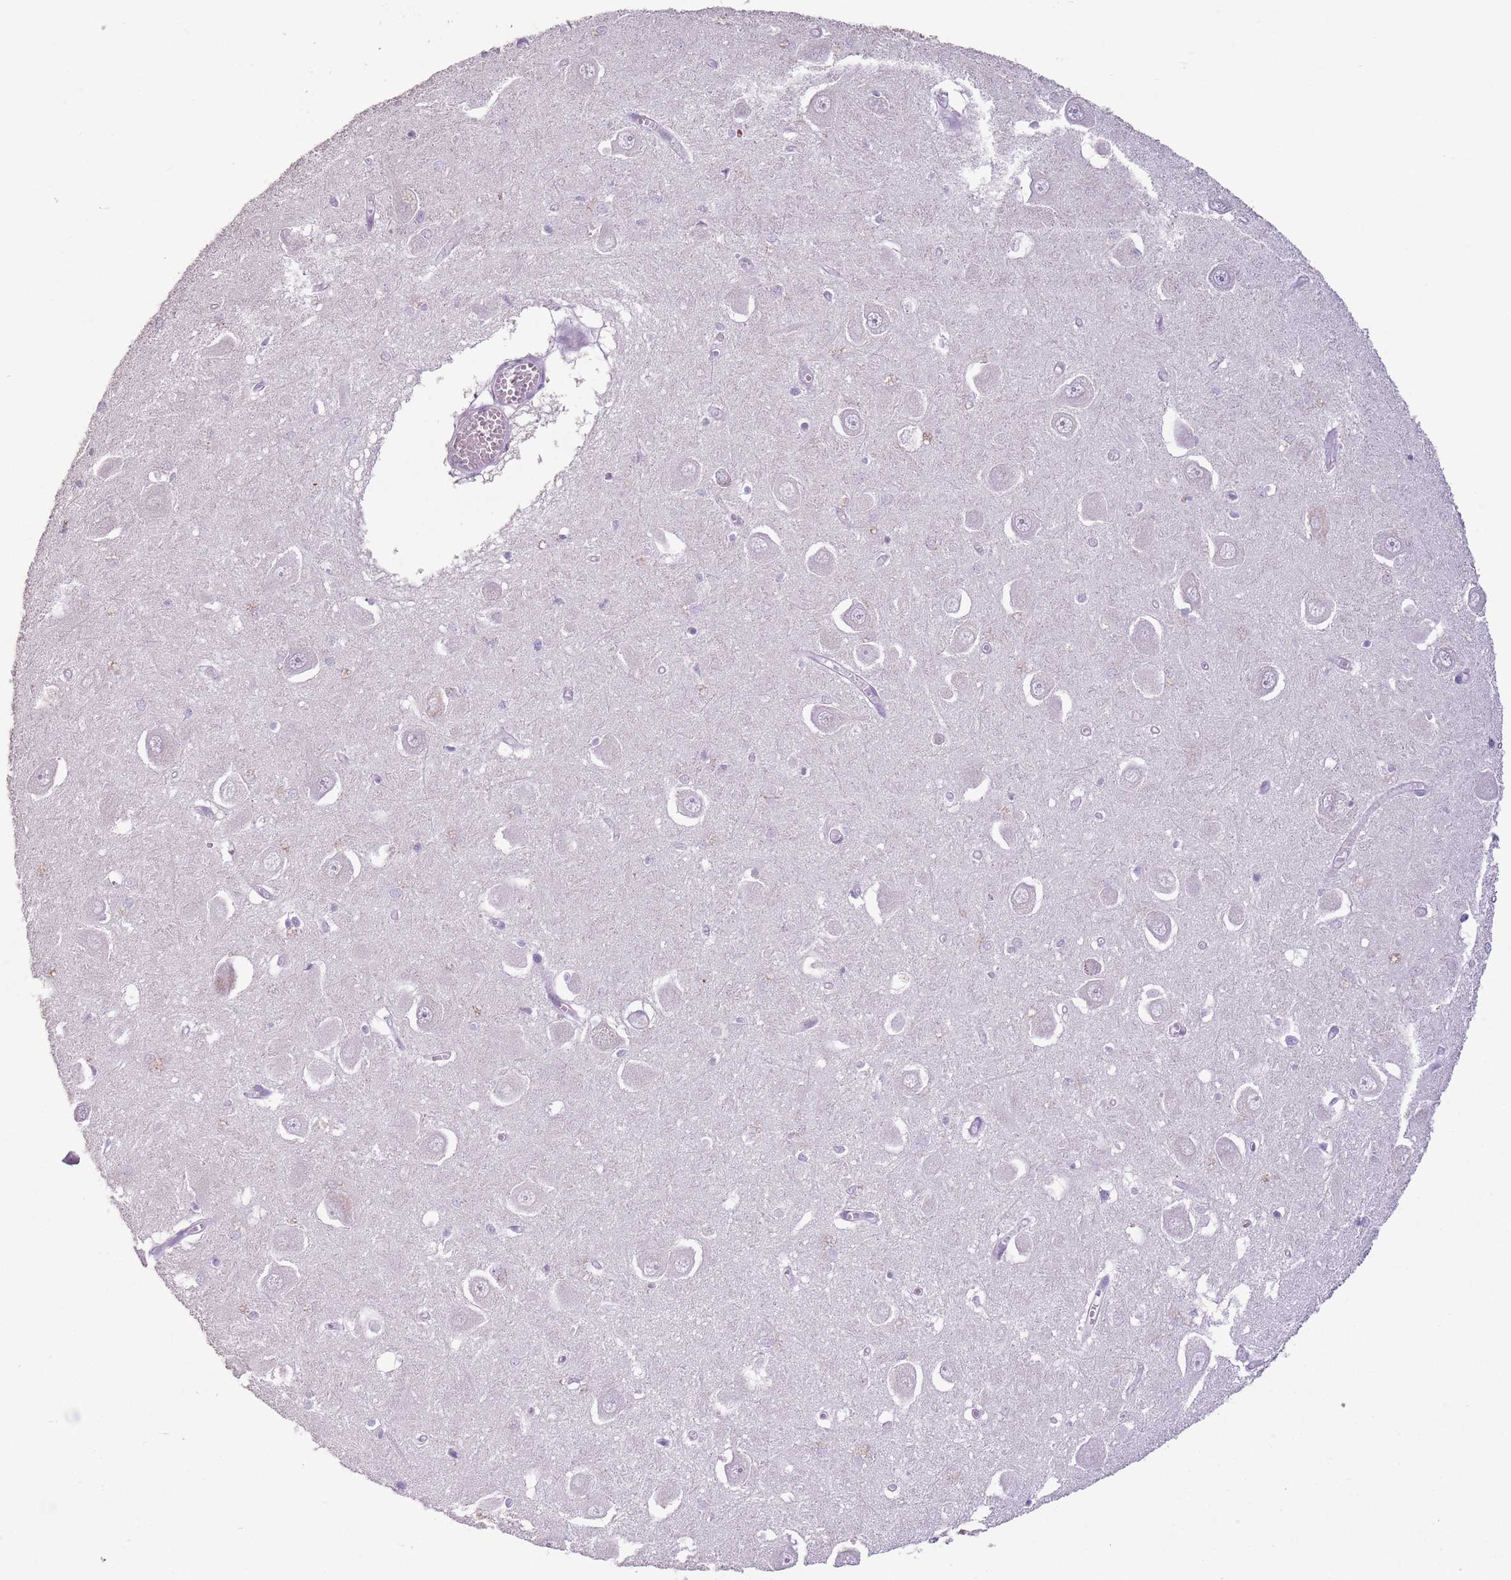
{"staining": {"intensity": "negative", "quantity": "none", "location": "none"}, "tissue": "hippocampus", "cell_type": "Glial cells", "image_type": "normal", "snomed": [{"axis": "morphology", "description": "Normal tissue, NOS"}, {"axis": "topography", "description": "Hippocampus"}], "caption": "DAB immunohistochemical staining of normal hippocampus displays no significant positivity in glial cells.", "gene": "CELF6", "patient": {"sex": "male", "age": 70}}